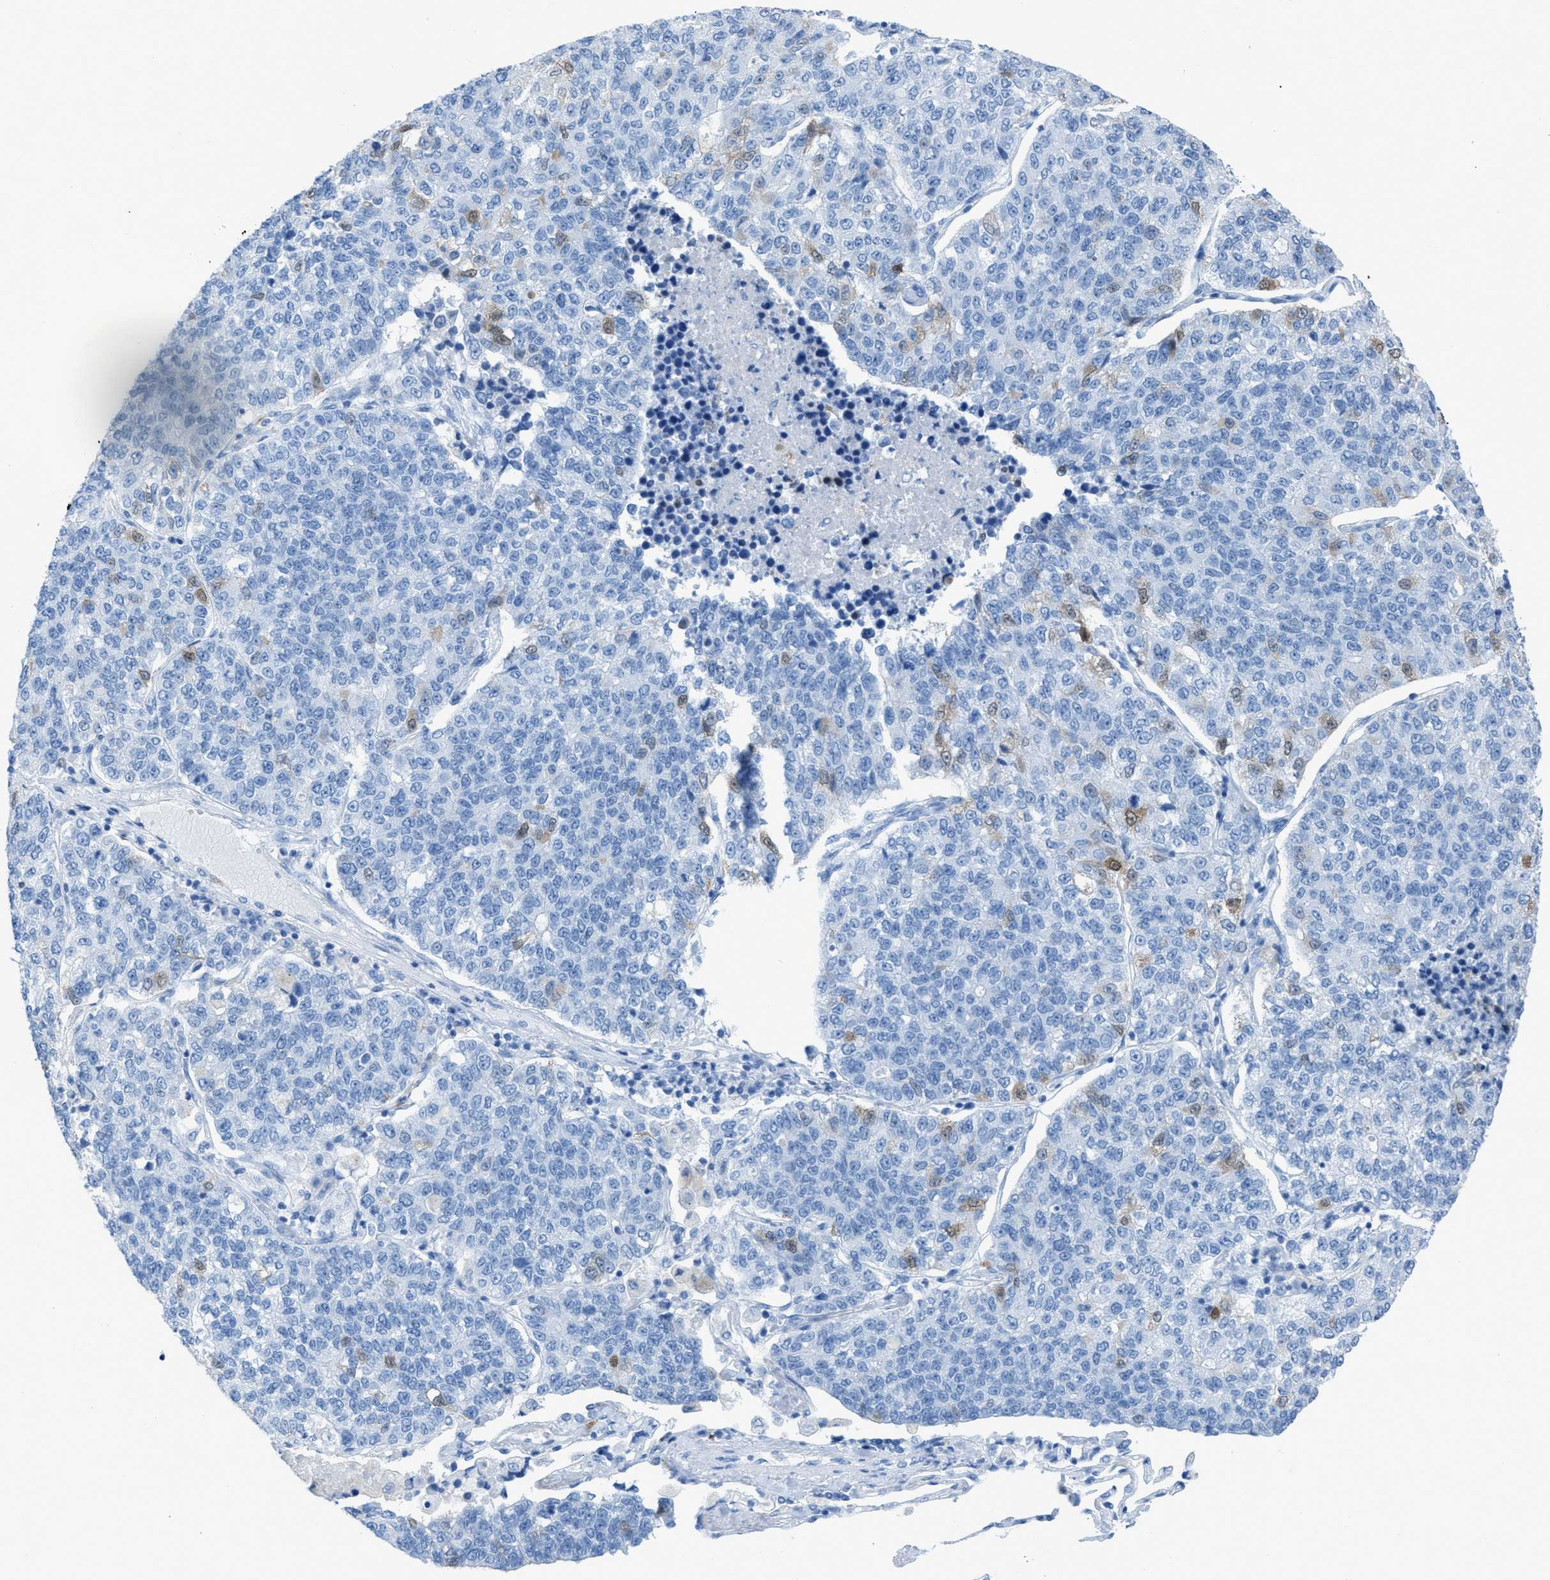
{"staining": {"intensity": "moderate", "quantity": "<25%", "location": "cytoplasmic/membranous,nuclear"}, "tissue": "lung cancer", "cell_type": "Tumor cells", "image_type": "cancer", "snomed": [{"axis": "morphology", "description": "Adenocarcinoma, NOS"}, {"axis": "topography", "description": "Lung"}], "caption": "High-magnification brightfield microscopy of lung adenocarcinoma stained with DAB (3,3'-diaminobenzidine) (brown) and counterstained with hematoxylin (blue). tumor cells exhibit moderate cytoplasmic/membranous and nuclear expression is appreciated in about<25% of cells. The staining was performed using DAB (3,3'-diaminobenzidine), with brown indicating positive protein expression. Nuclei are stained blue with hematoxylin.", "gene": "CDKN2A", "patient": {"sex": "male", "age": 49}}